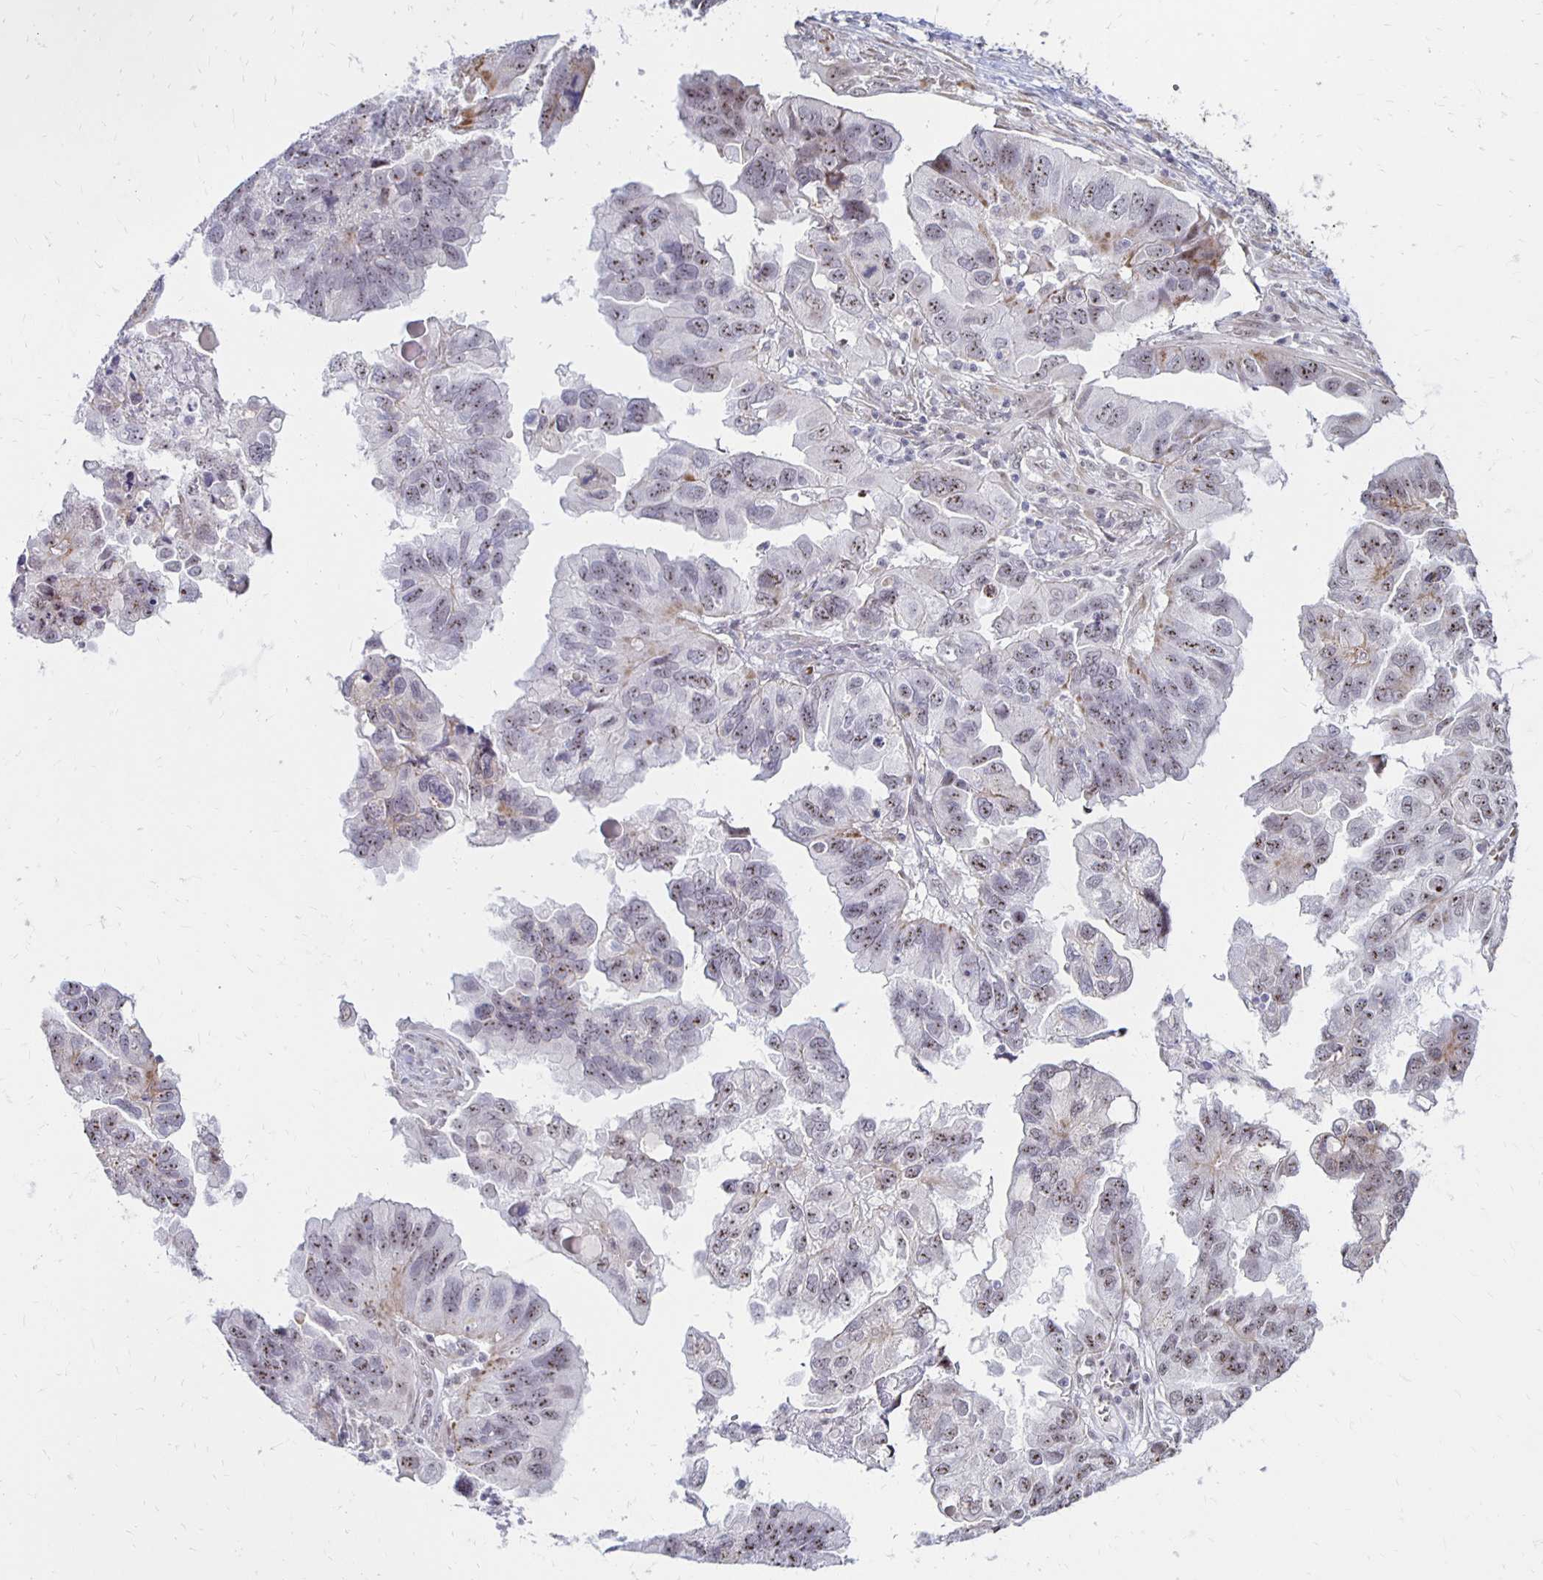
{"staining": {"intensity": "weak", "quantity": "25%-75%", "location": "nuclear"}, "tissue": "ovarian cancer", "cell_type": "Tumor cells", "image_type": "cancer", "snomed": [{"axis": "morphology", "description": "Cystadenocarcinoma, serous, NOS"}, {"axis": "topography", "description": "Ovary"}], "caption": "Immunohistochemical staining of human ovarian cancer demonstrates low levels of weak nuclear protein staining in about 25%-75% of tumor cells.", "gene": "DAGLA", "patient": {"sex": "female", "age": 79}}